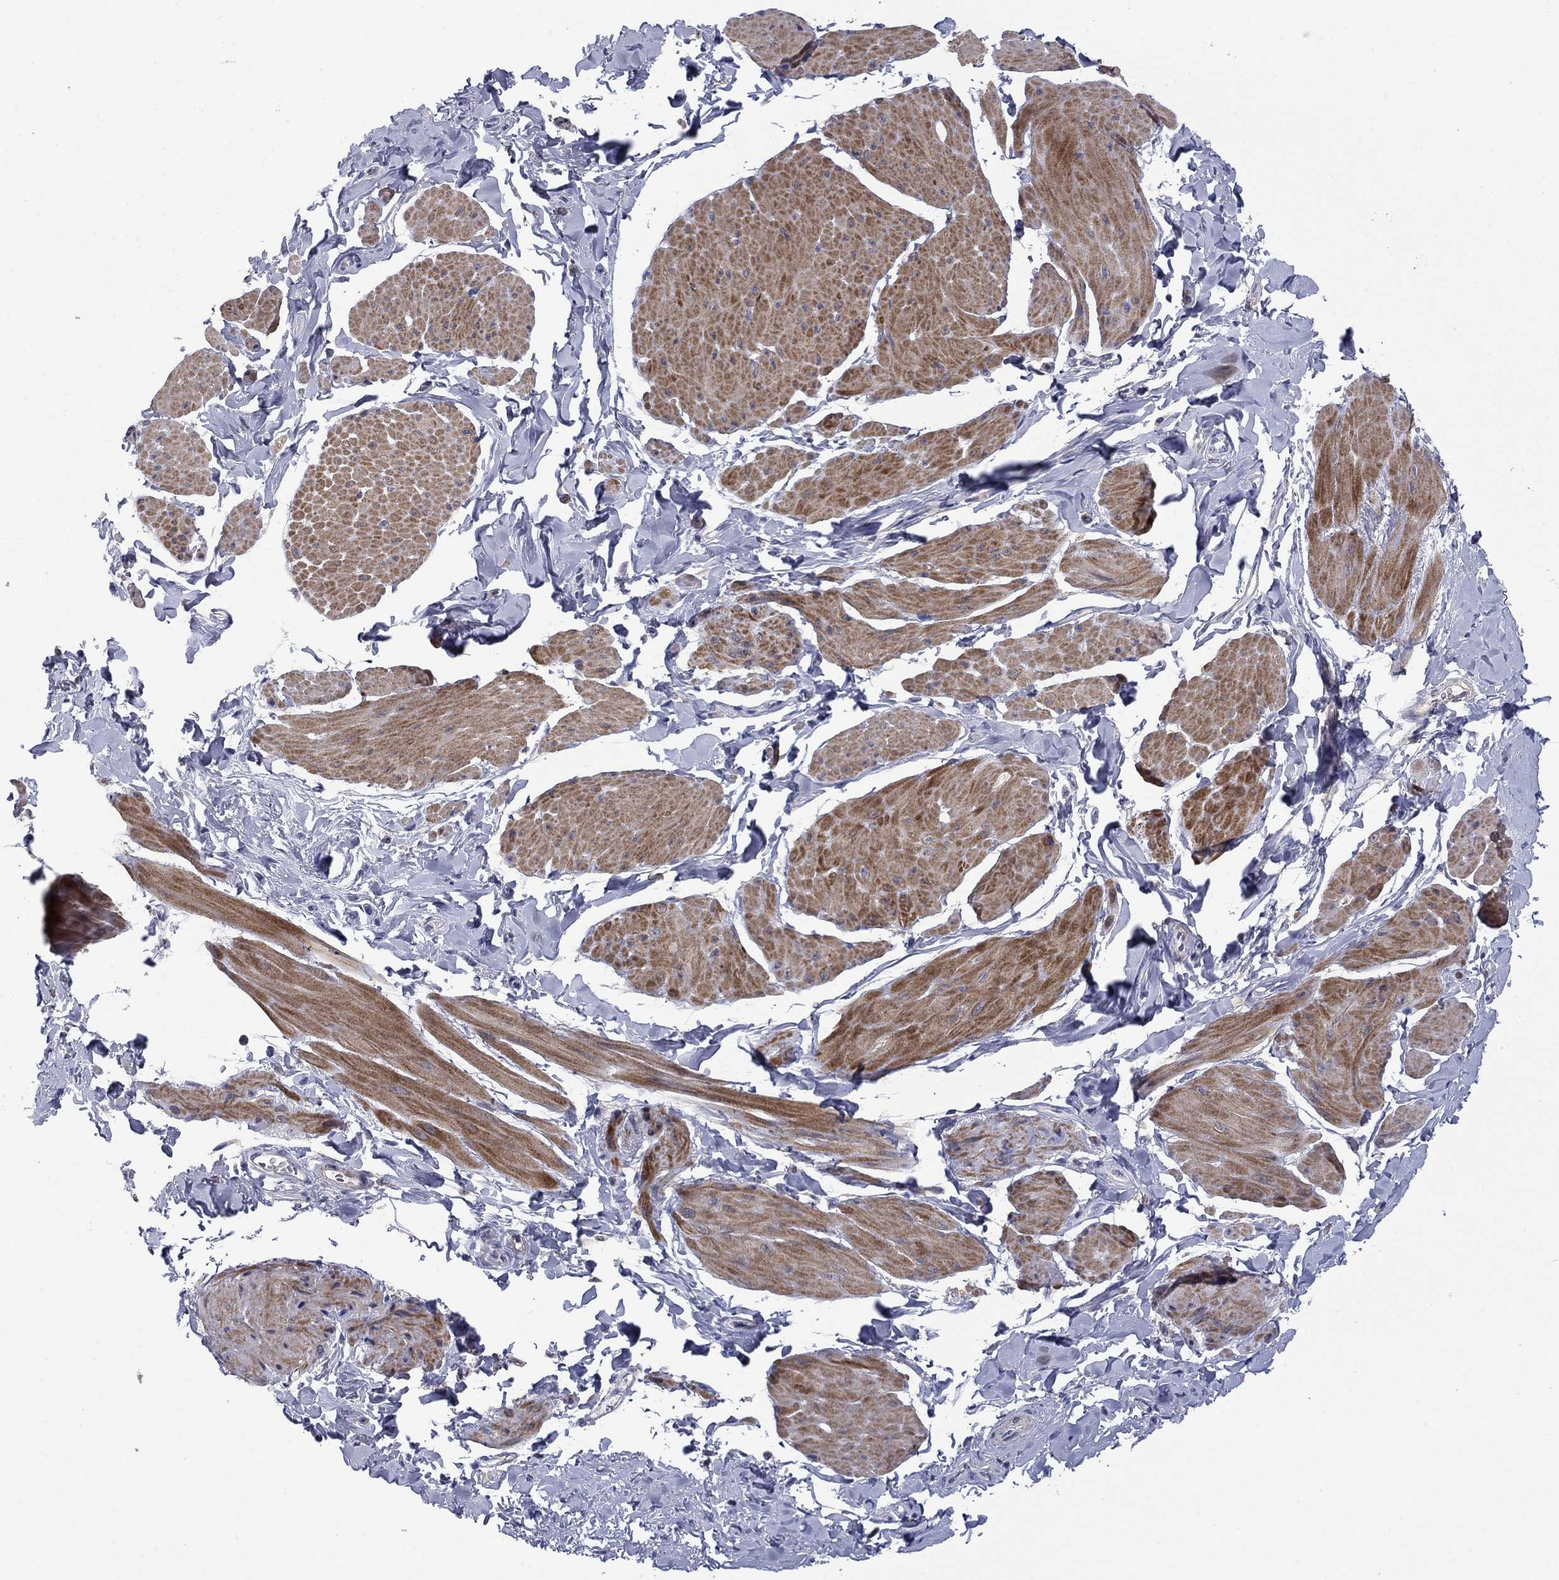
{"staining": {"intensity": "moderate", "quantity": "25%-75%", "location": "cytoplasmic/membranous"}, "tissue": "smooth muscle", "cell_type": "Smooth muscle cells", "image_type": "normal", "snomed": [{"axis": "morphology", "description": "Normal tissue, NOS"}, {"axis": "topography", "description": "Adipose tissue"}, {"axis": "topography", "description": "Smooth muscle"}, {"axis": "topography", "description": "Peripheral nerve tissue"}], "caption": "Brown immunohistochemical staining in normal human smooth muscle demonstrates moderate cytoplasmic/membranous expression in approximately 25%-75% of smooth muscle cells. (DAB (3,3'-diaminobenzidine) IHC with brightfield microscopy, high magnification).", "gene": "FRK", "patient": {"sex": "male", "age": 83}}